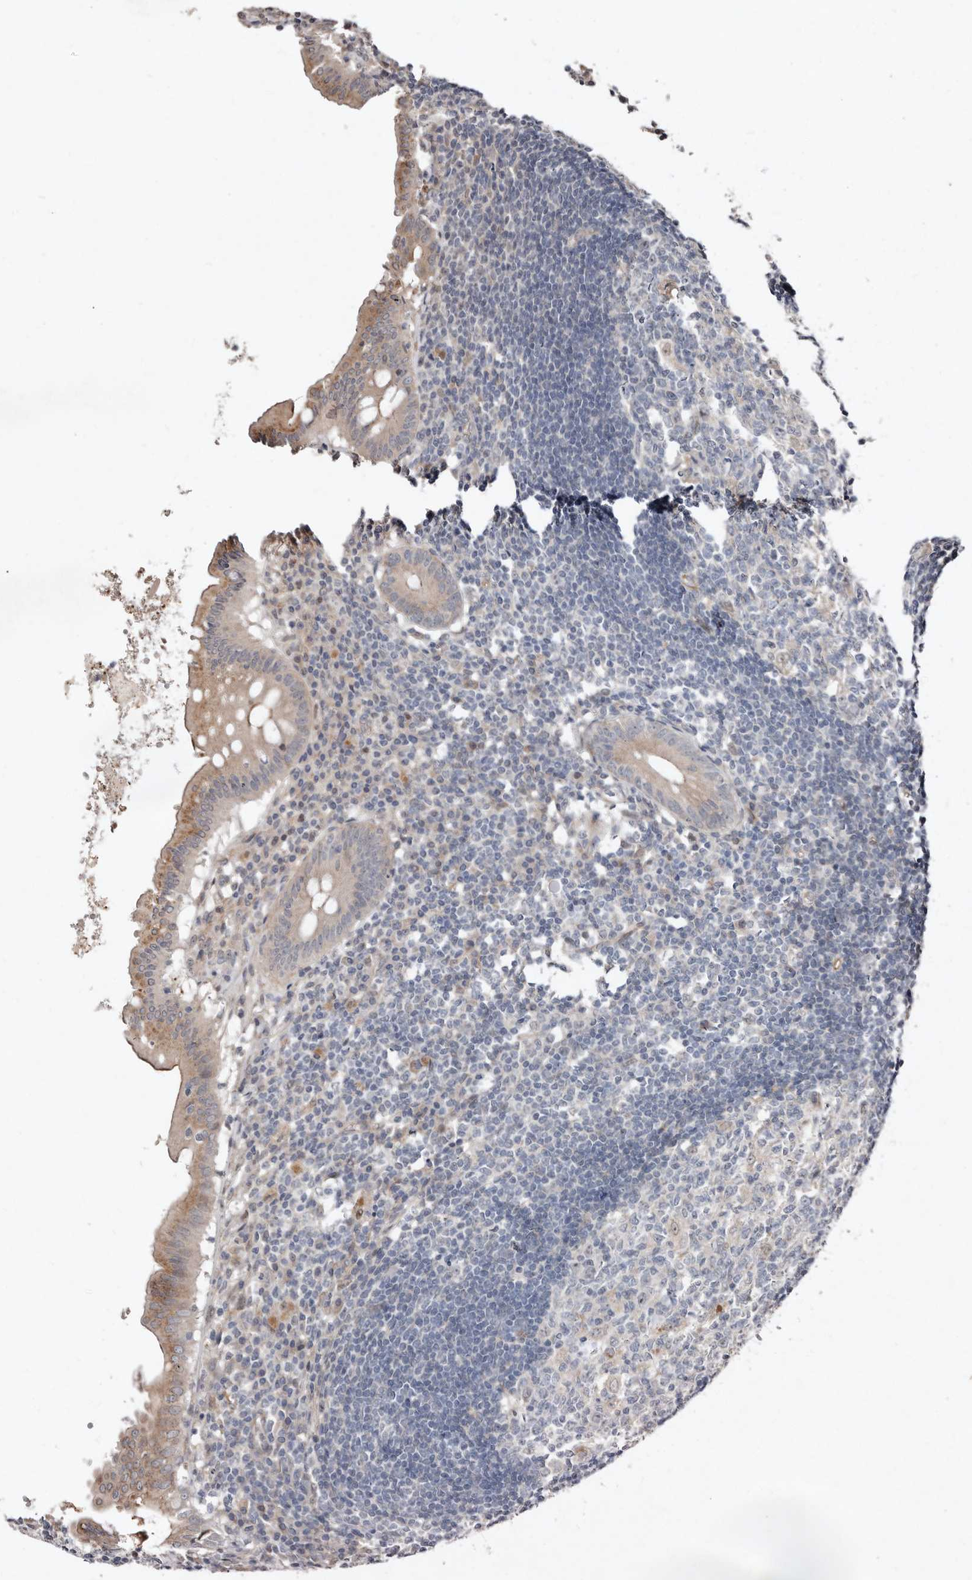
{"staining": {"intensity": "moderate", "quantity": "25%-75%", "location": "cytoplasmic/membranous"}, "tissue": "appendix", "cell_type": "Glandular cells", "image_type": "normal", "snomed": [{"axis": "morphology", "description": "Normal tissue, NOS"}, {"axis": "topography", "description": "Appendix"}], "caption": "This image reveals benign appendix stained with immunohistochemistry to label a protein in brown. The cytoplasmic/membranous of glandular cells show moderate positivity for the protein. Nuclei are counter-stained blue.", "gene": "DIP2C", "patient": {"sex": "female", "age": 54}}